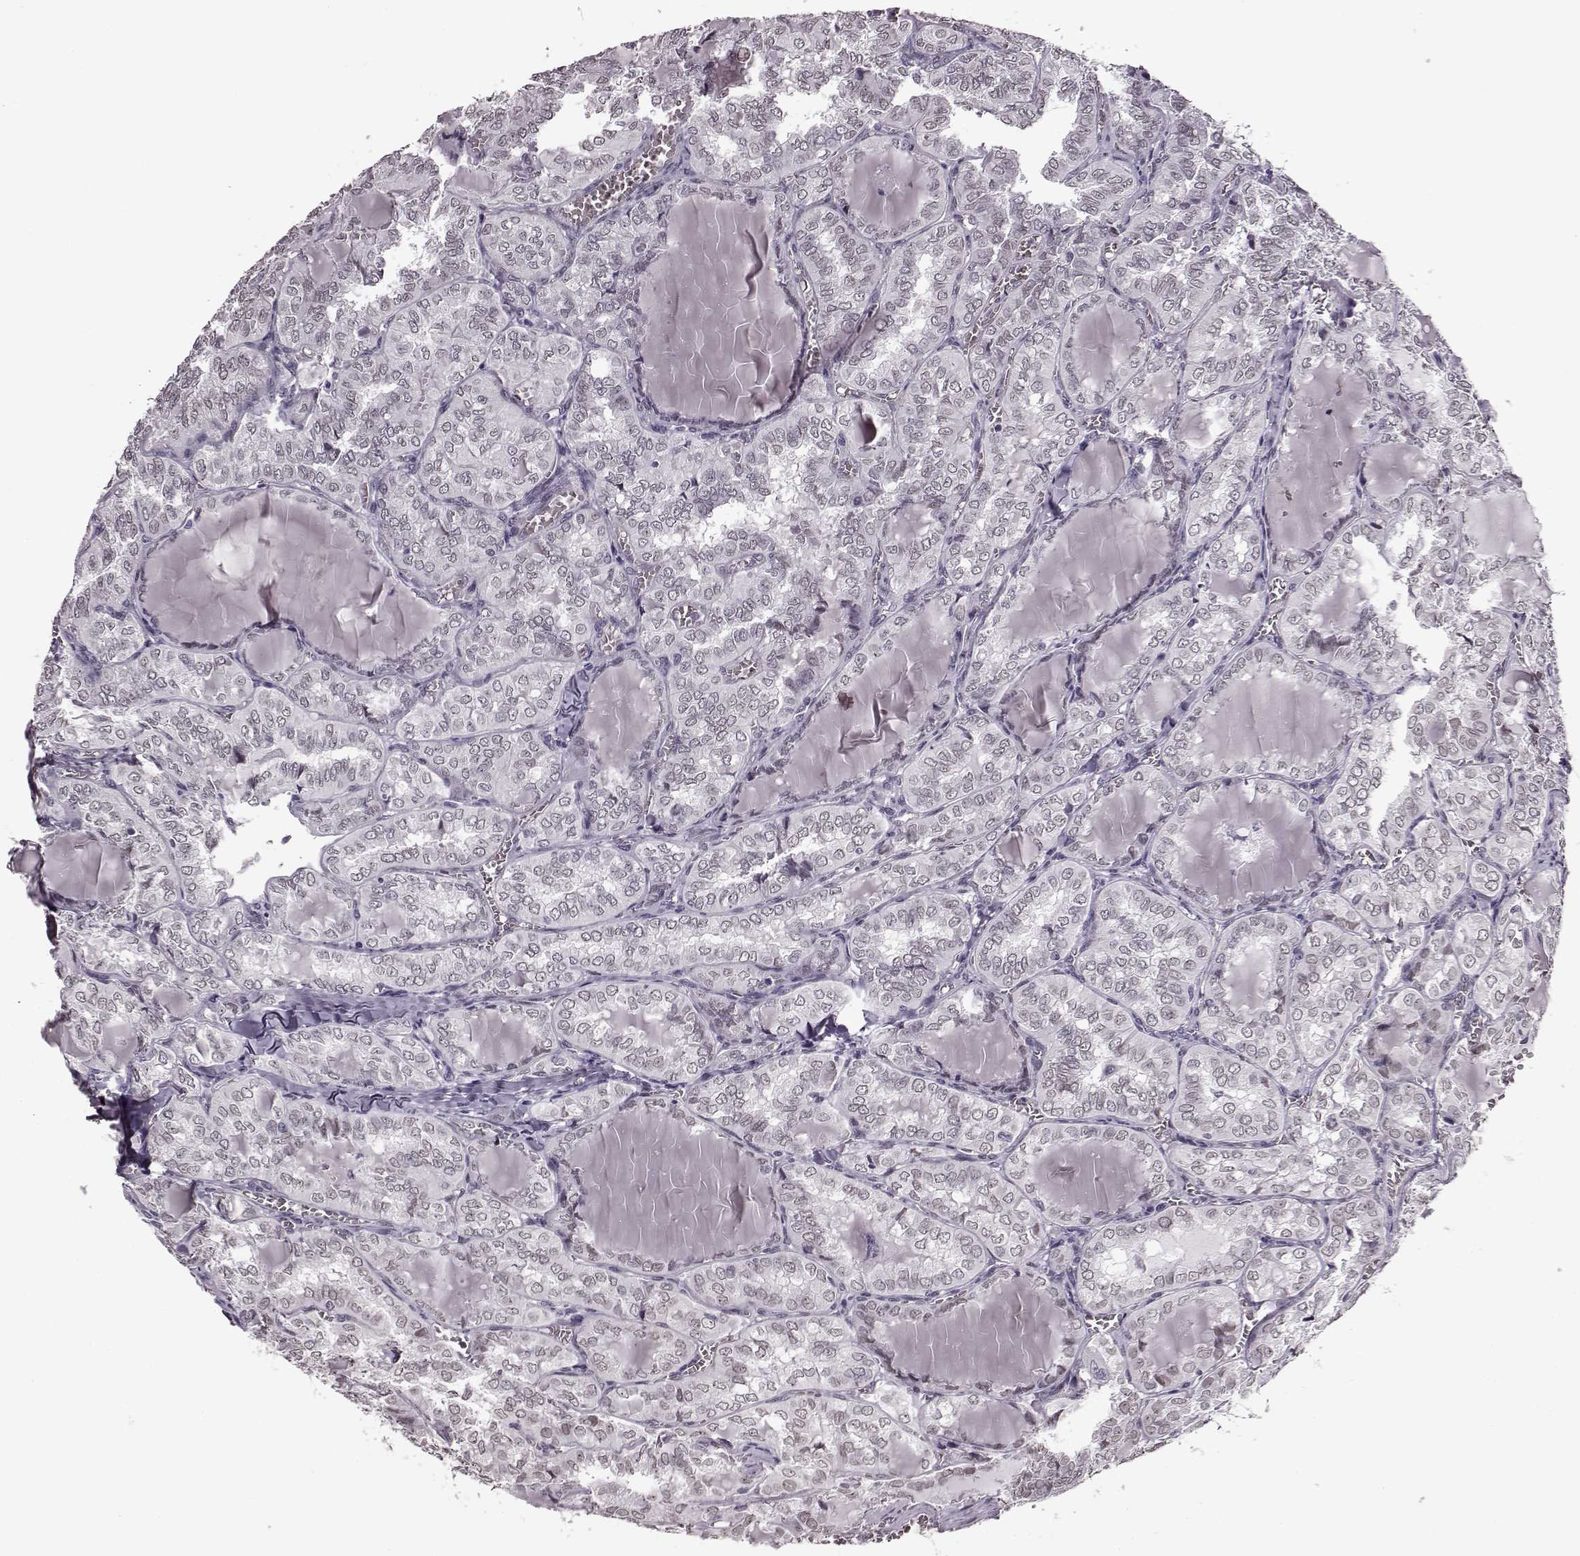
{"staining": {"intensity": "negative", "quantity": "none", "location": "none"}, "tissue": "thyroid cancer", "cell_type": "Tumor cells", "image_type": "cancer", "snomed": [{"axis": "morphology", "description": "Papillary adenocarcinoma, NOS"}, {"axis": "topography", "description": "Thyroid gland"}], "caption": "Micrograph shows no significant protein staining in tumor cells of thyroid papillary adenocarcinoma.", "gene": "STX1B", "patient": {"sex": "female", "age": 41}}